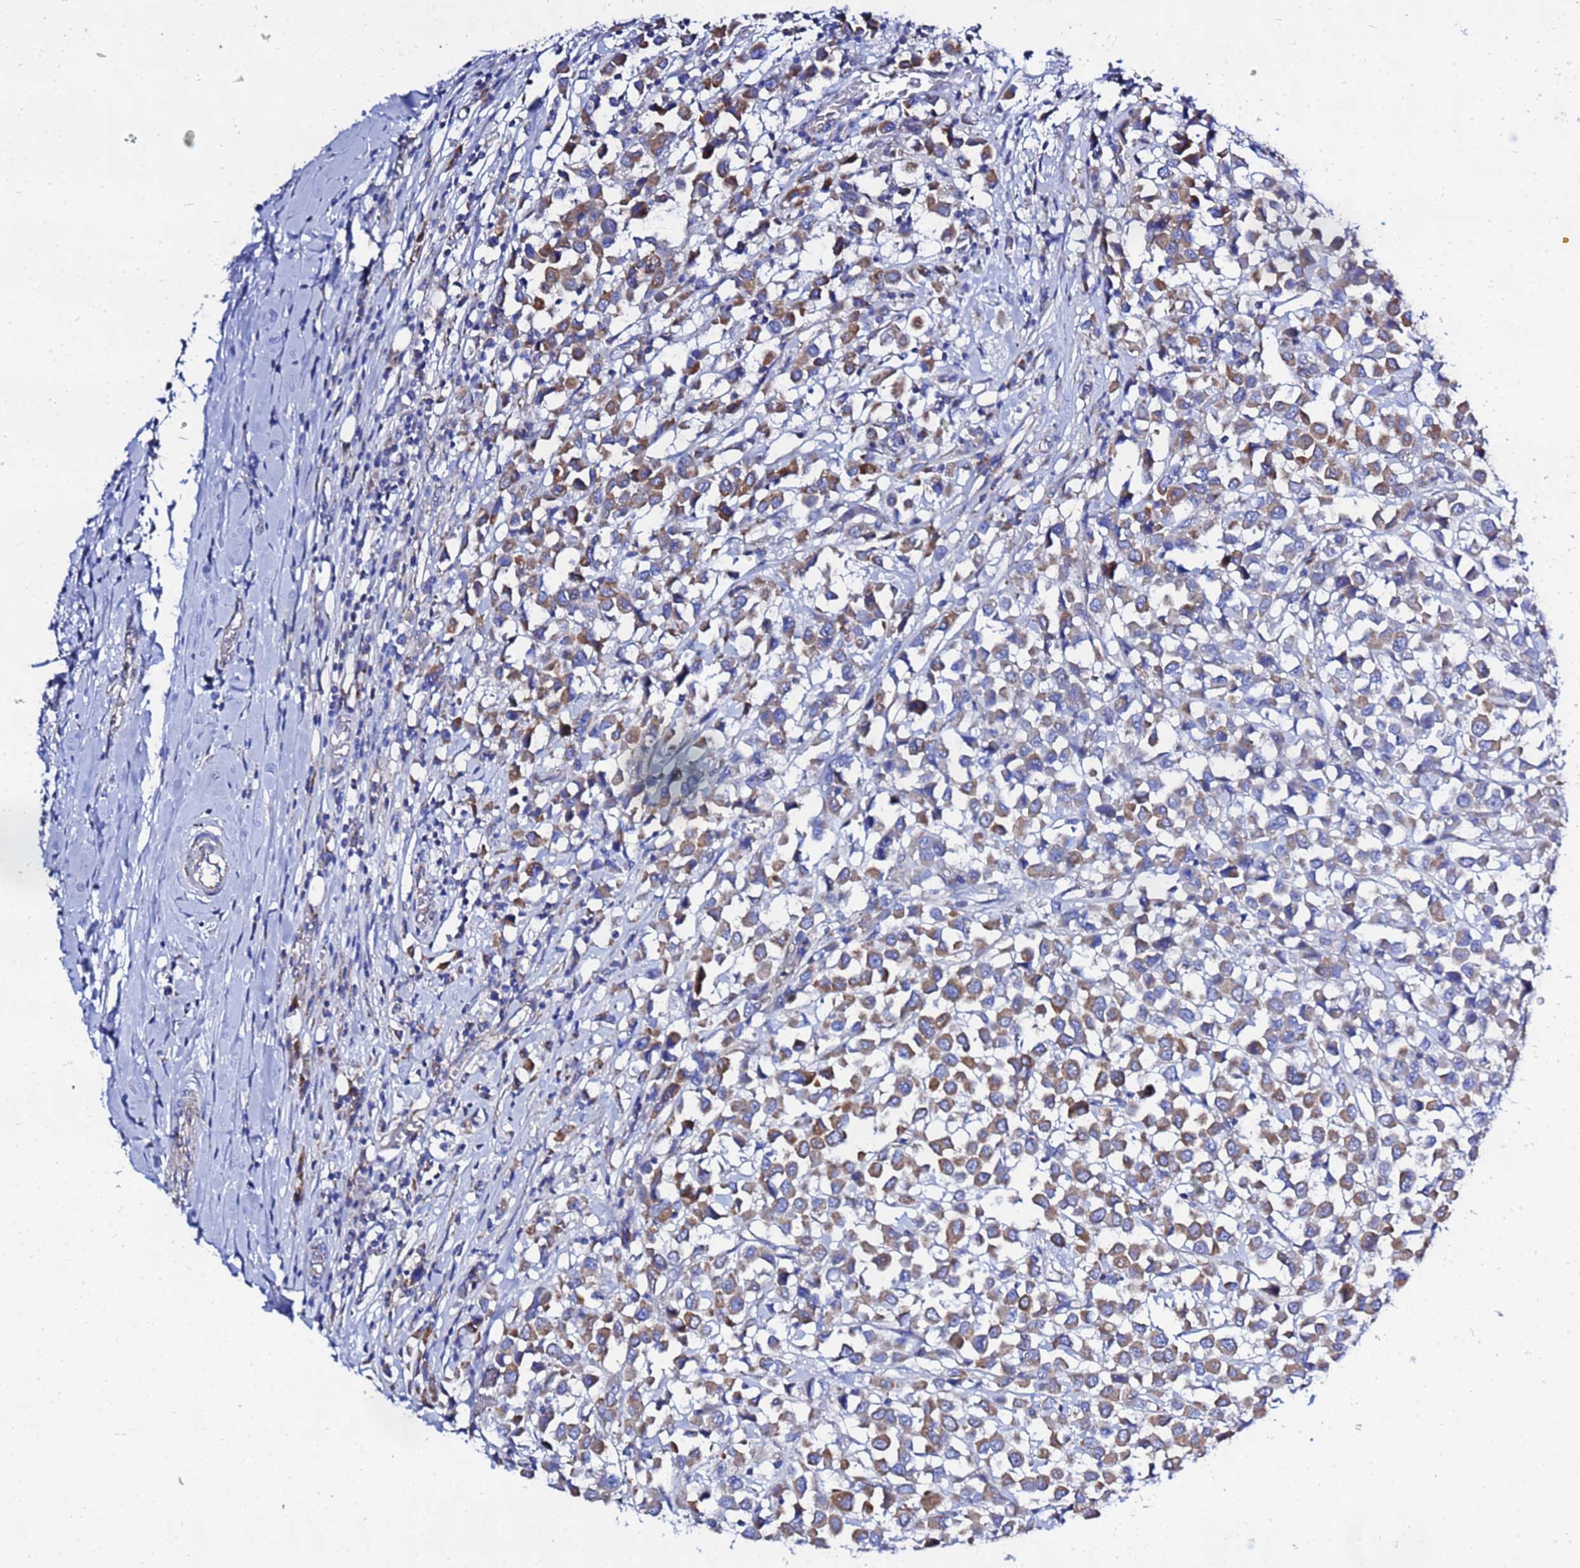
{"staining": {"intensity": "moderate", "quantity": ">75%", "location": "cytoplasmic/membranous"}, "tissue": "breast cancer", "cell_type": "Tumor cells", "image_type": "cancer", "snomed": [{"axis": "morphology", "description": "Duct carcinoma"}, {"axis": "topography", "description": "Breast"}], "caption": "Human breast cancer stained with a brown dye reveals moderate cytoplasmic/membranous positive expression in about >75% of tumor cells.", "gene": "FAHD2A", "patient": {"sex": "female", "age": 61}}